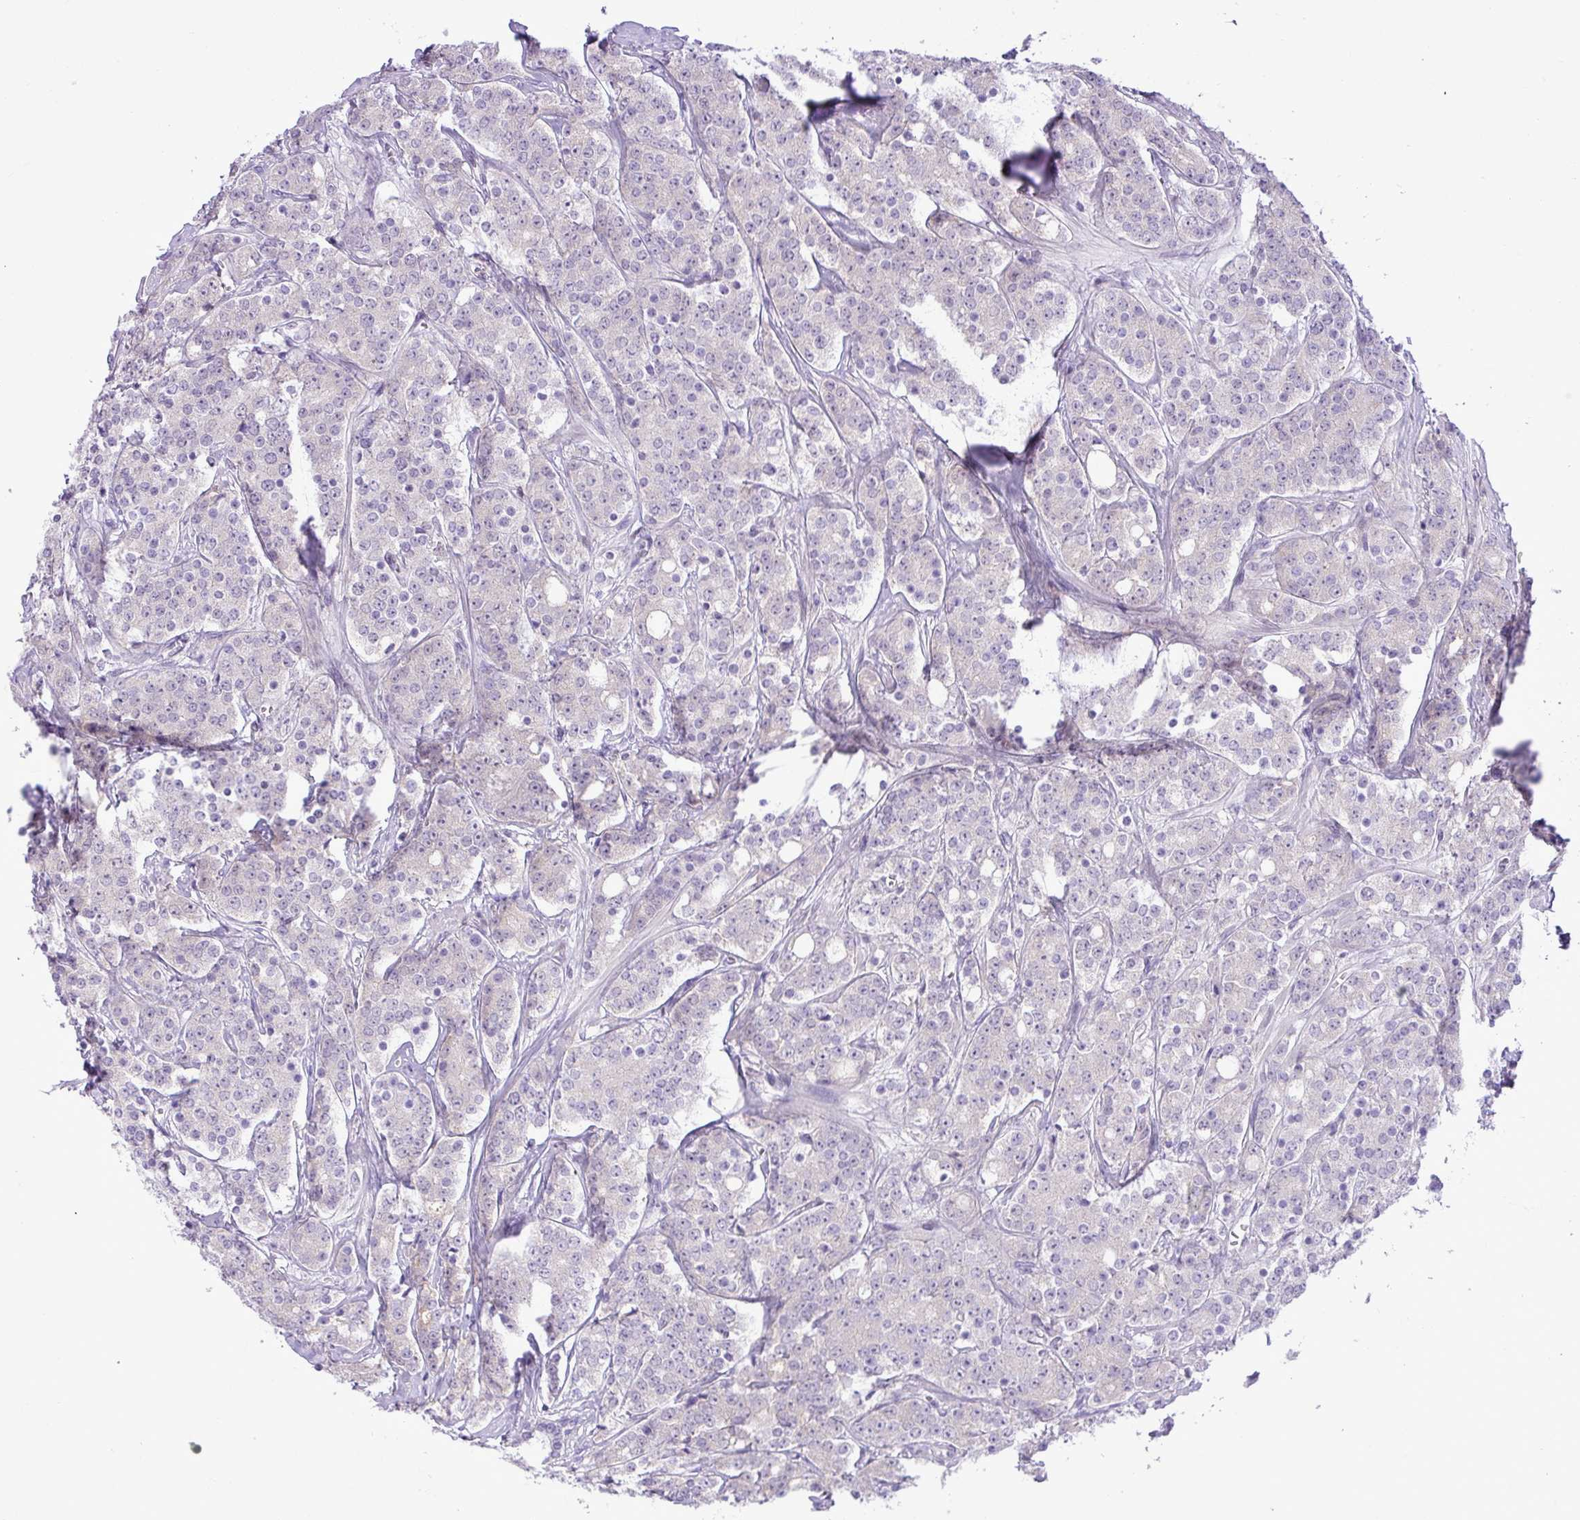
{"staining": {"intensity": "negative", "quantity": "none", "location": "none"}, "tissue": "prostate cancer", "cell_type": "Tumor cells", "image_type": "cancer", "snomed": [{"axis": "morphology", "description": "Adenocarcinoma, High grade"}, {"axis": "topography", "description": "Prostate"}], "caption": "Immunohistochemistry (IHC) photomicrograph of neoplastic tissue: high-grade adenocarcinoma (prostate) stained with DAB (3,3'-diaminobenzidine) reveals no significant protein expression in tumor cells.", "gene": "ELOA2", "patient": {"sex": "male", "age": 62}}